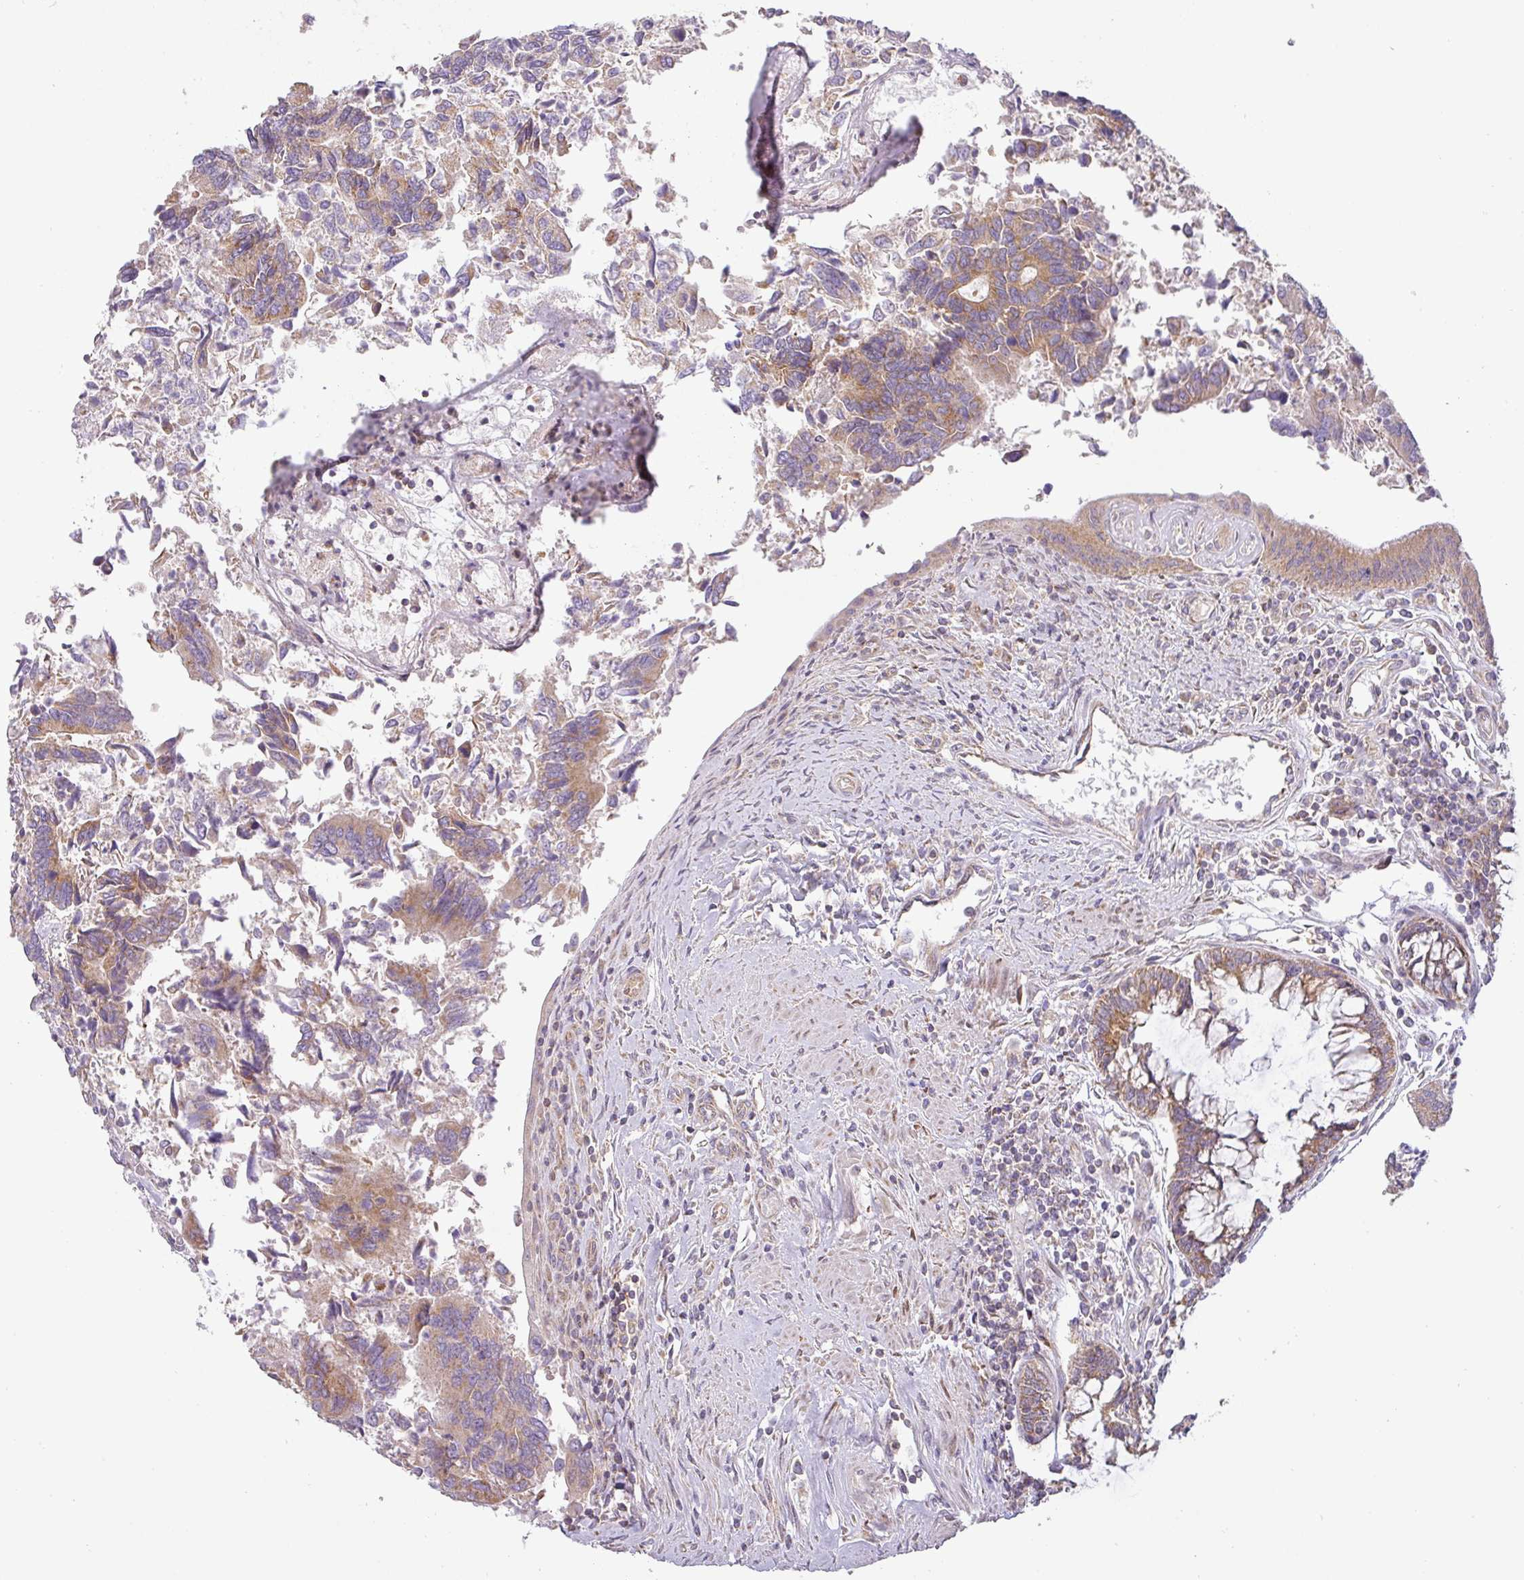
{"staining": {"intensity": "moderate", "quantity": ">75%", "location": "cytoplasmic/membranous"}, "tissue": "colorectal cancer", "cell_type": "Tumor cells", "image_type": "cancer", "snomed": [{"axis": "morphology", "description": "Adenocarcinoma, NOS"}, {"axis": "topography", "description": "Colon"}], "caption": "Human adenocarcinoma (colorectal) stained for a protein (brown) reveals moderate cytoplasmic/membranous positive staining in about >75% of tumor cells.", "gene": "ZNF211", "patient": {"sex": "female", "age": 67}}